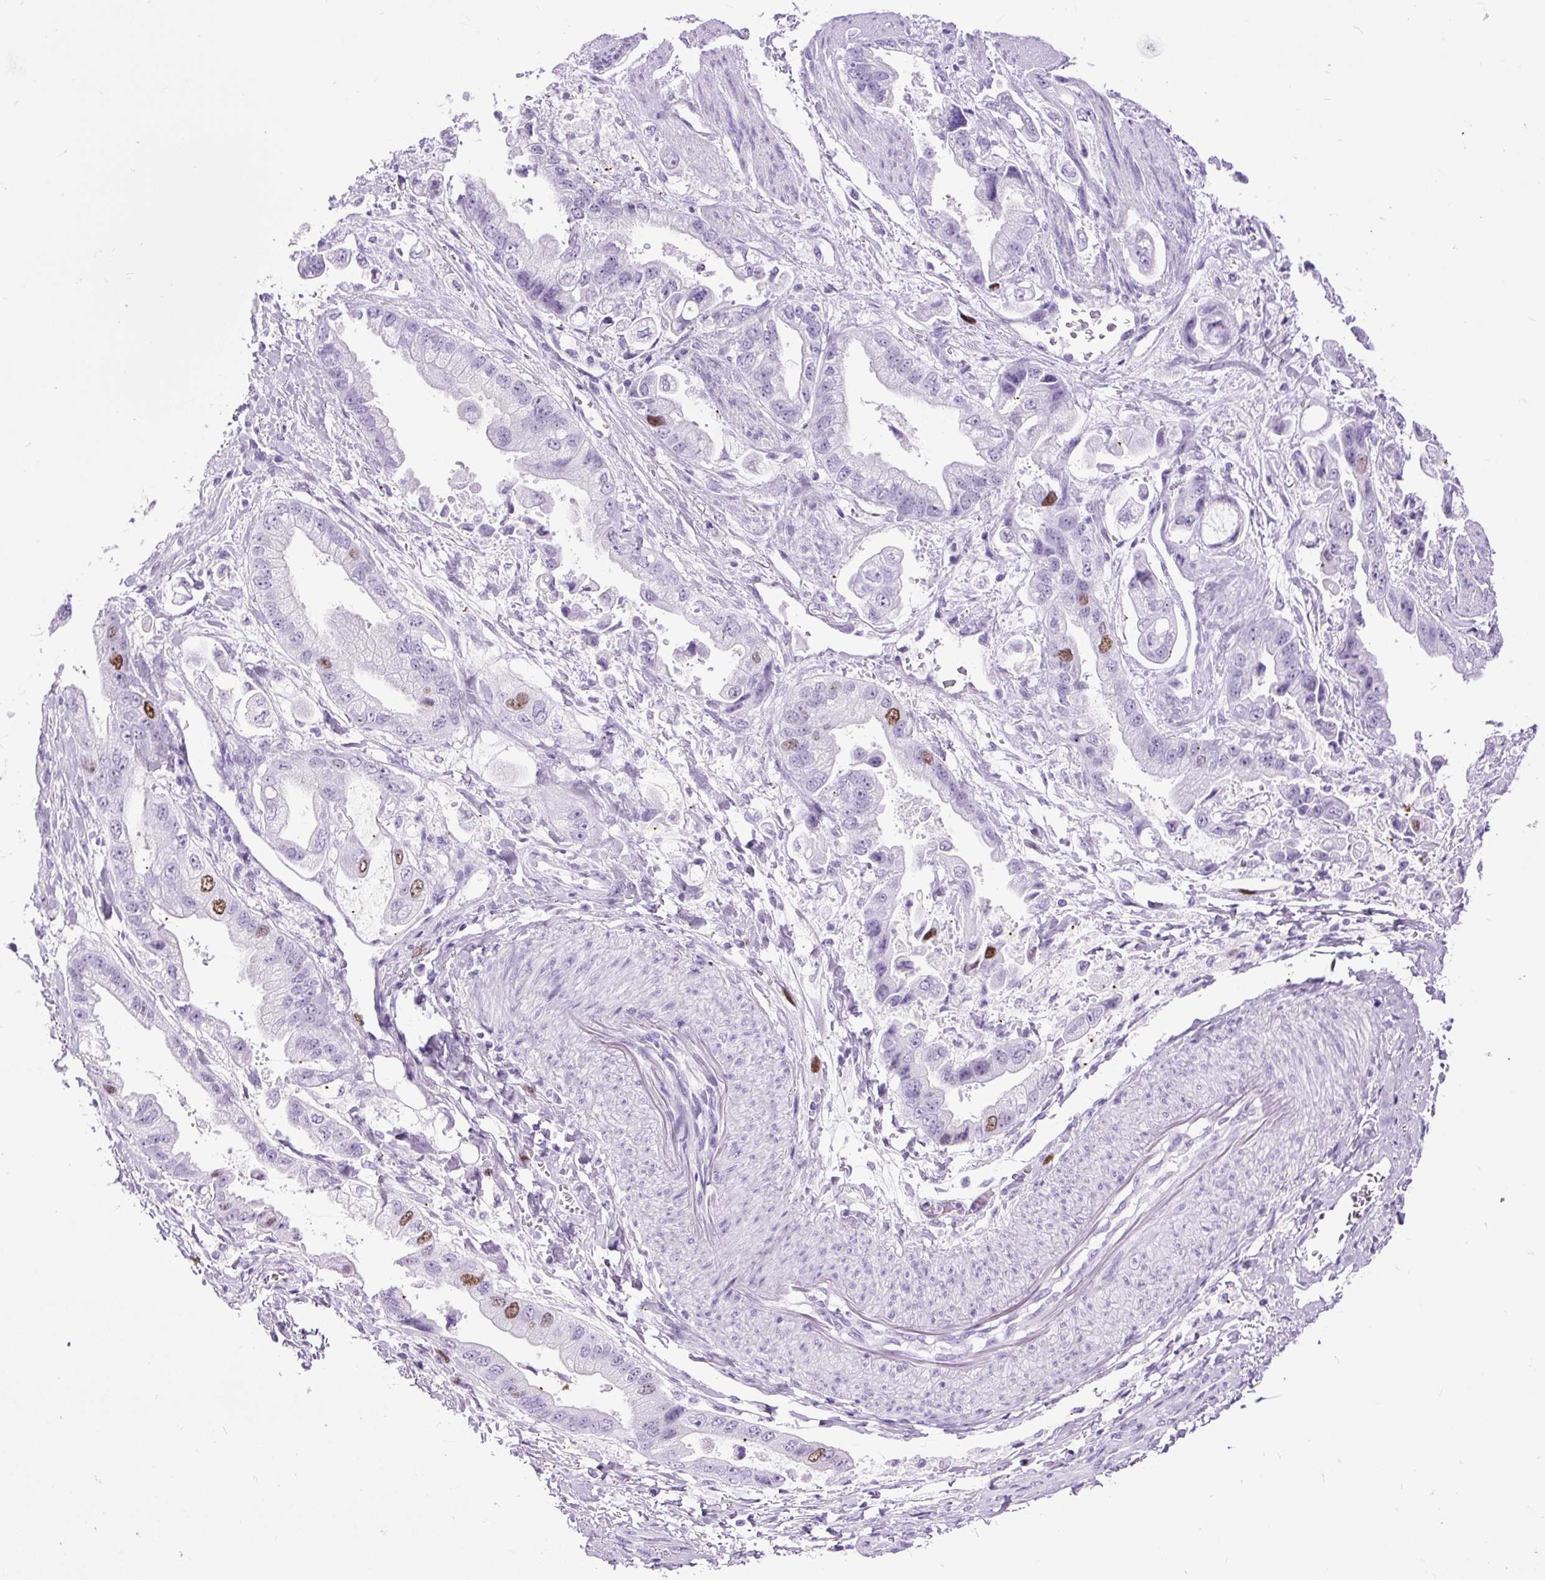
{"staining": {"intensity": "moderate", "quantity": "<25%", "location": "nuclear"}, "tissue": "stomach cancer", "cell_type": "Tumor cells", "image_type": "cancer", "snomed": [{"axis": "morphology", "description": "Adenocarcinoma, NOS"}, {"axis": "topography", "description": "Stomach"}], "caption": "Protein expression analysis of human adenocarcinoma (stomach) reveals moderate nuclear staining in approximately <25% of tumor cells. (DAB (3,3'-diaminobenzidine) IHC with brightfield microscopy, high magnification).", "gene": "RACGAP1", "patient": {"sex": "male", "age": 62}}